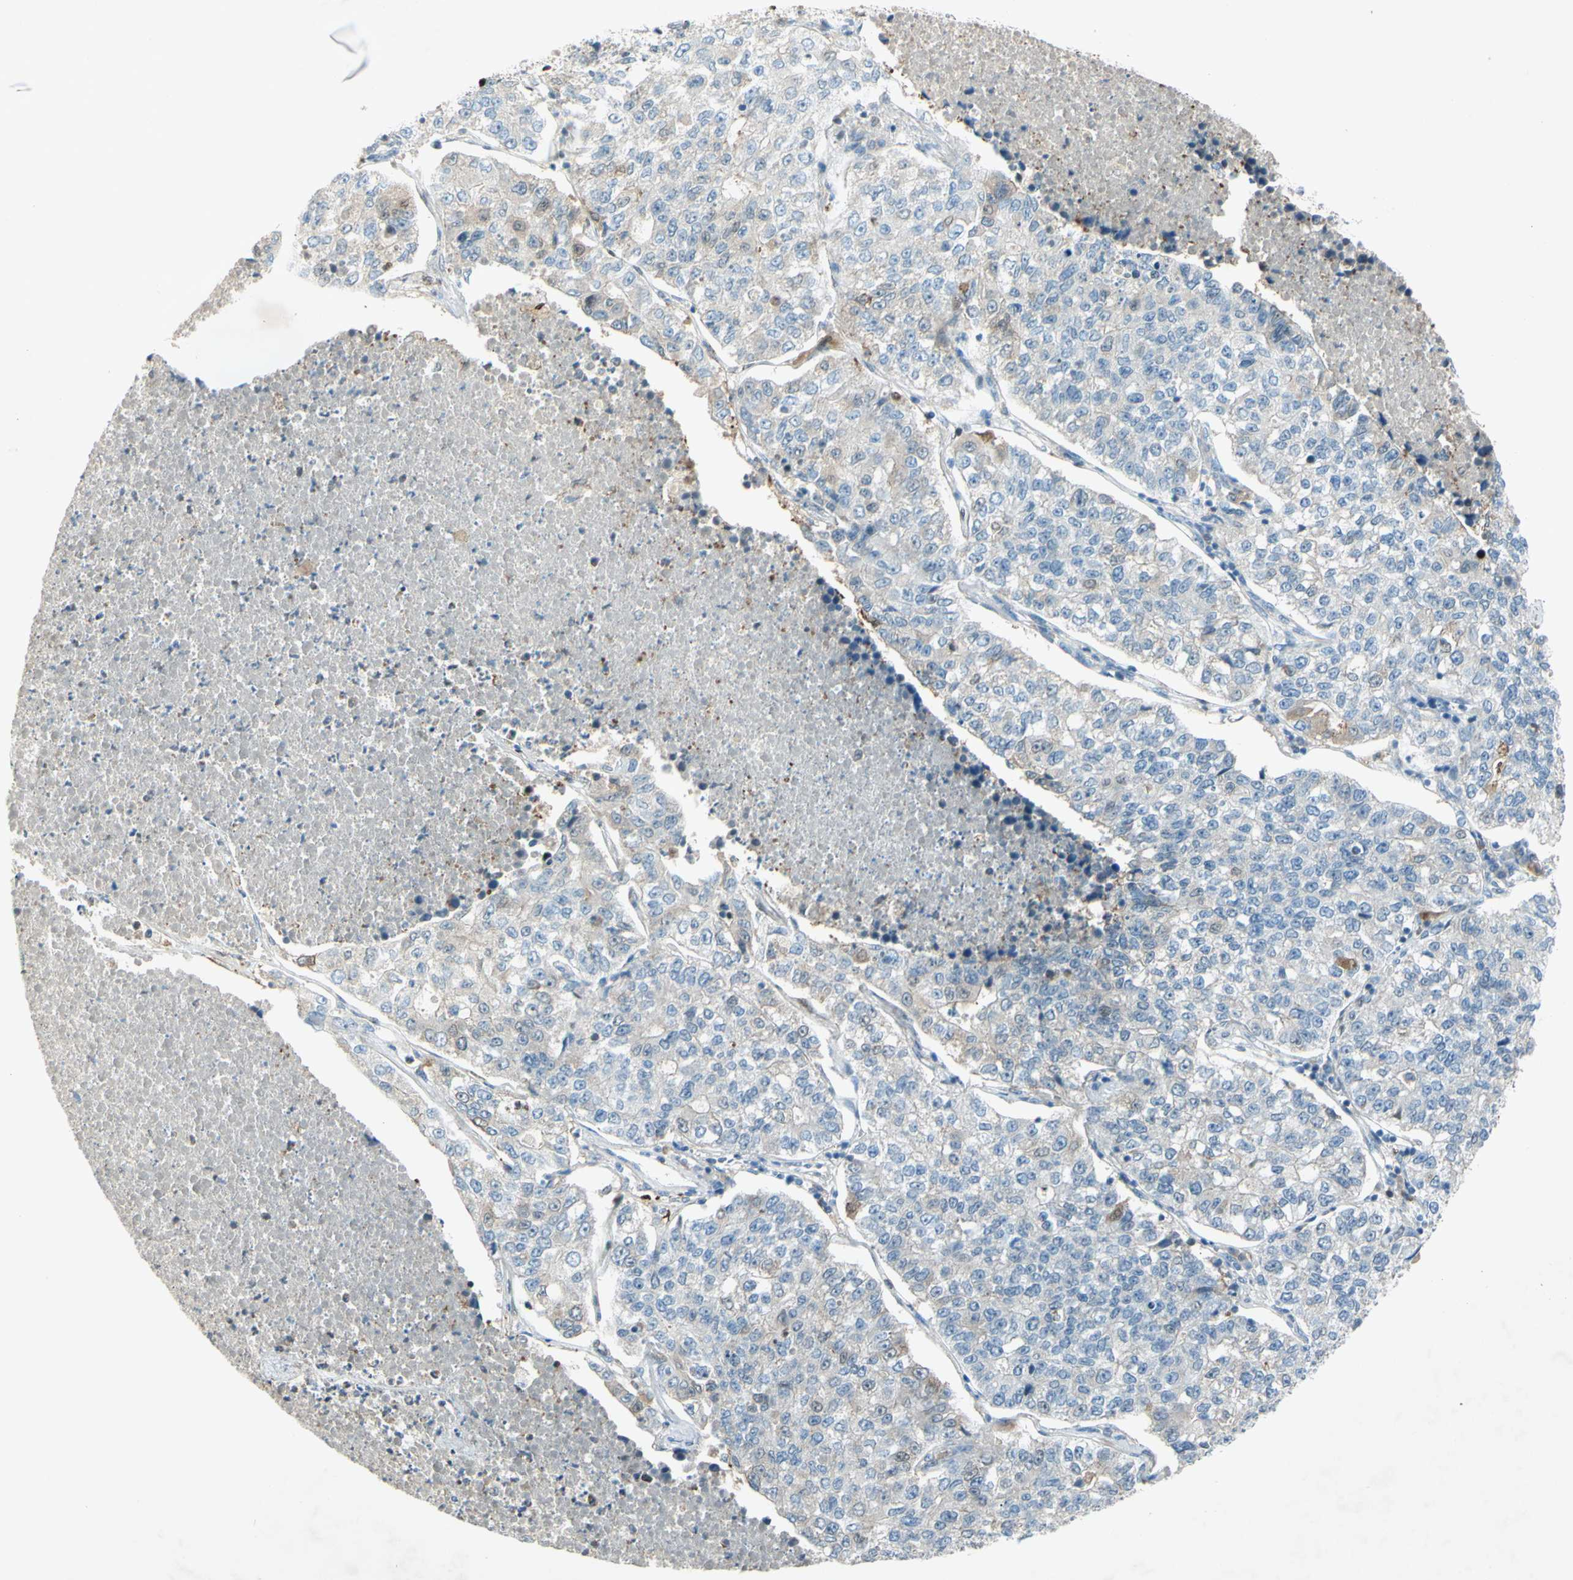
{"staining": {"intensity": "moderate", "quantity": "<25%", "location": "cytoplasmic/membranous"}, "tissue": "lung cancer", "cell_type": "Tumor cells", "image_type": "cancer", "snomed": [{"axis": "morphology", "description": "Adenocarcinoma, NOS"}, {"axis": "topography", "description": "Lung"}], "caption": "Immunohistochemistry (DAB (3,3'-diaminobenzidine)) staining of human lung cancer displays moderate cytoplasmic/membranous protein expression in about <25% of tumor cells.", "gene": "C1orf159", "patient": {"sex": "male", "age": 49}}